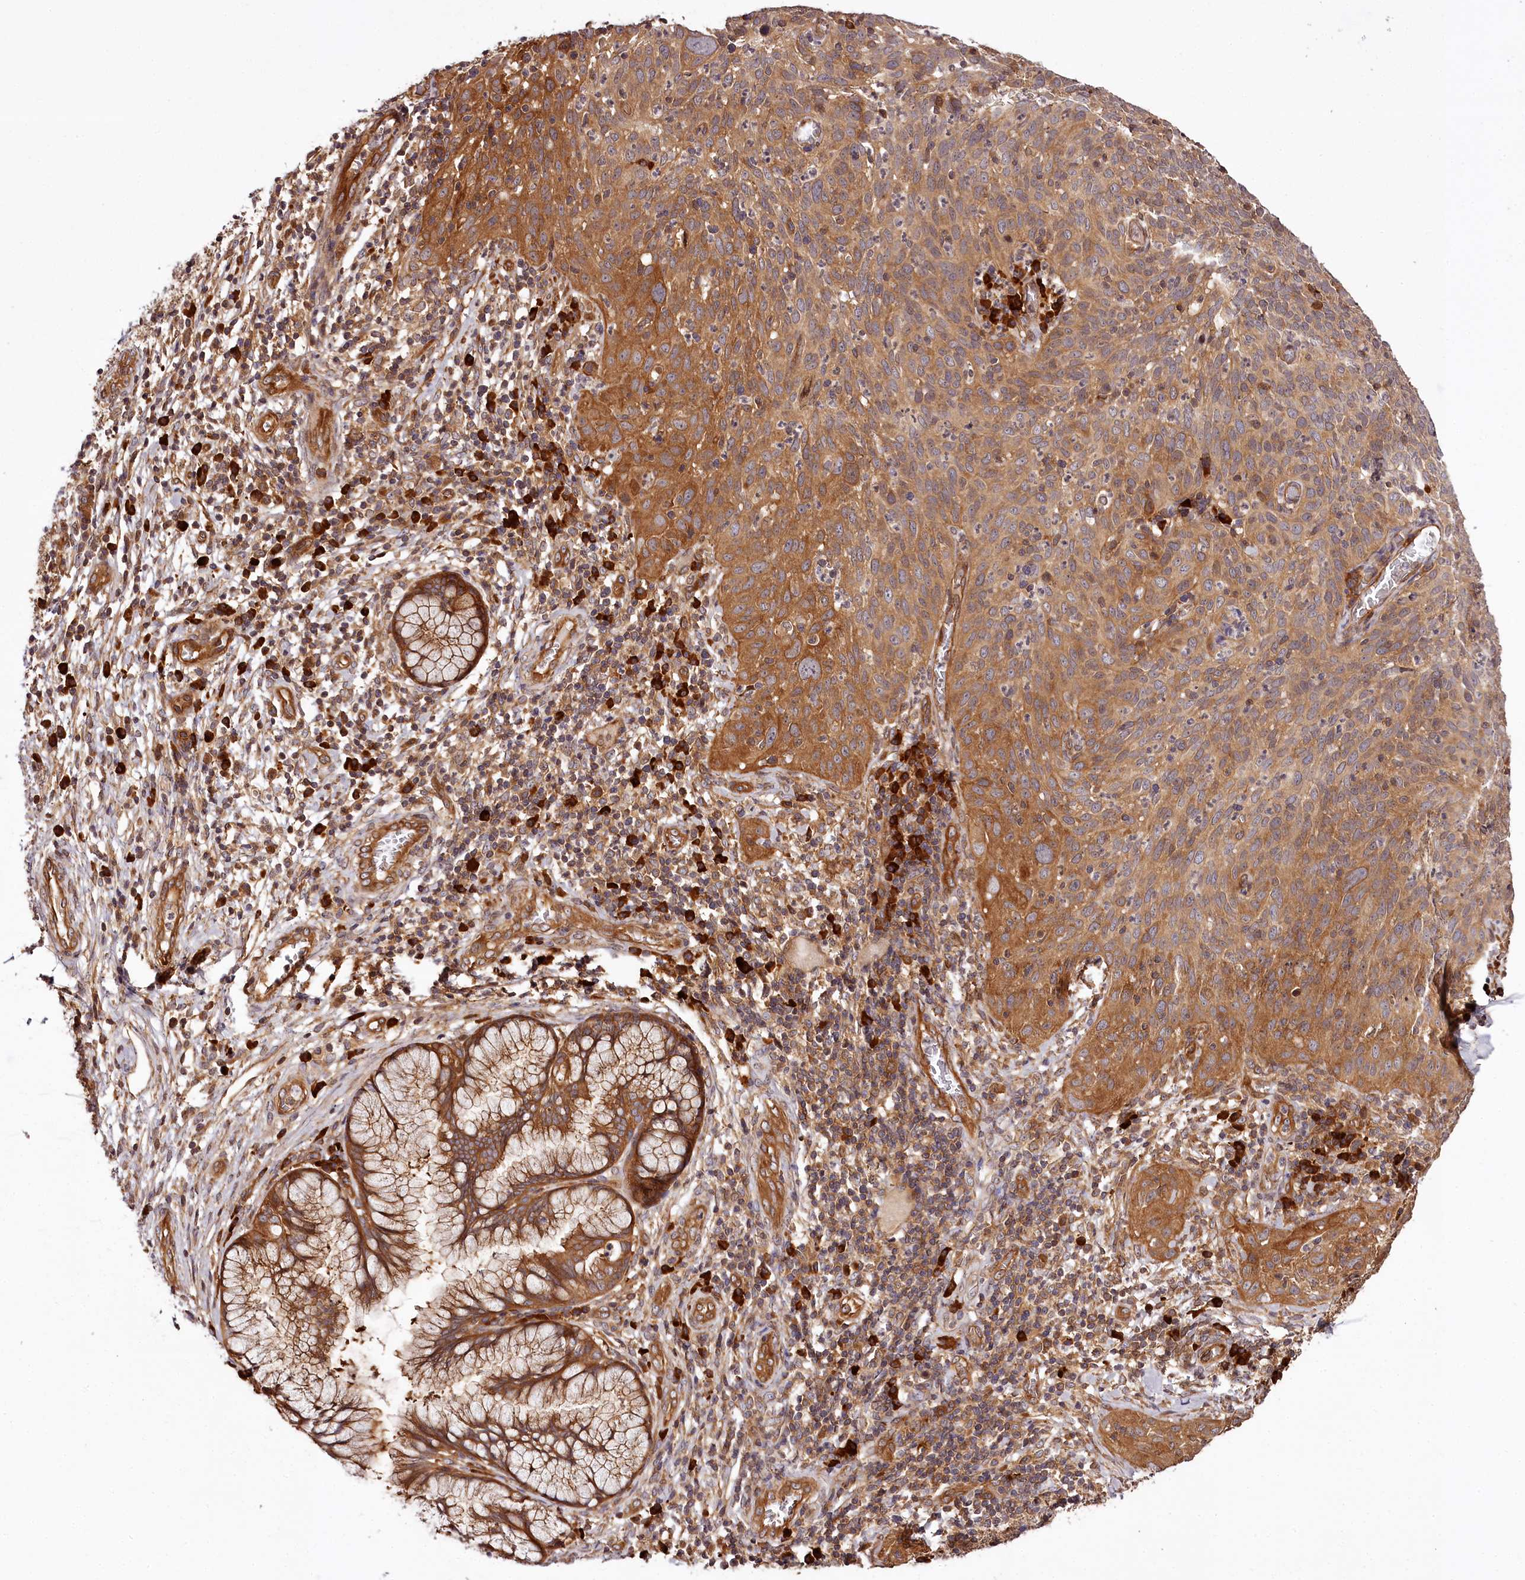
{"staining": {"intensity": "moderate", "quantity": ">75%", "location": "cytoplasmic/membranous"}, "tissue": "cervical cancer", "cell_type": "Tumor cells", "image_type": "cancer", "snomed": [{"axis": "morphology", "description": "Squamous cell carcinoma, NOS"}, {"axis": "topography", "description": "Cervix"}], "caption": "A micrograph showing moderate cytoplasmic/membranous staining in about >75% of tumor cells in cervical cancer (squamous cell carcinoma), as visualized by brown immunohistochemical staining.", "gene": "TARS1", "patient": {"sex": "female", "age": 31}}